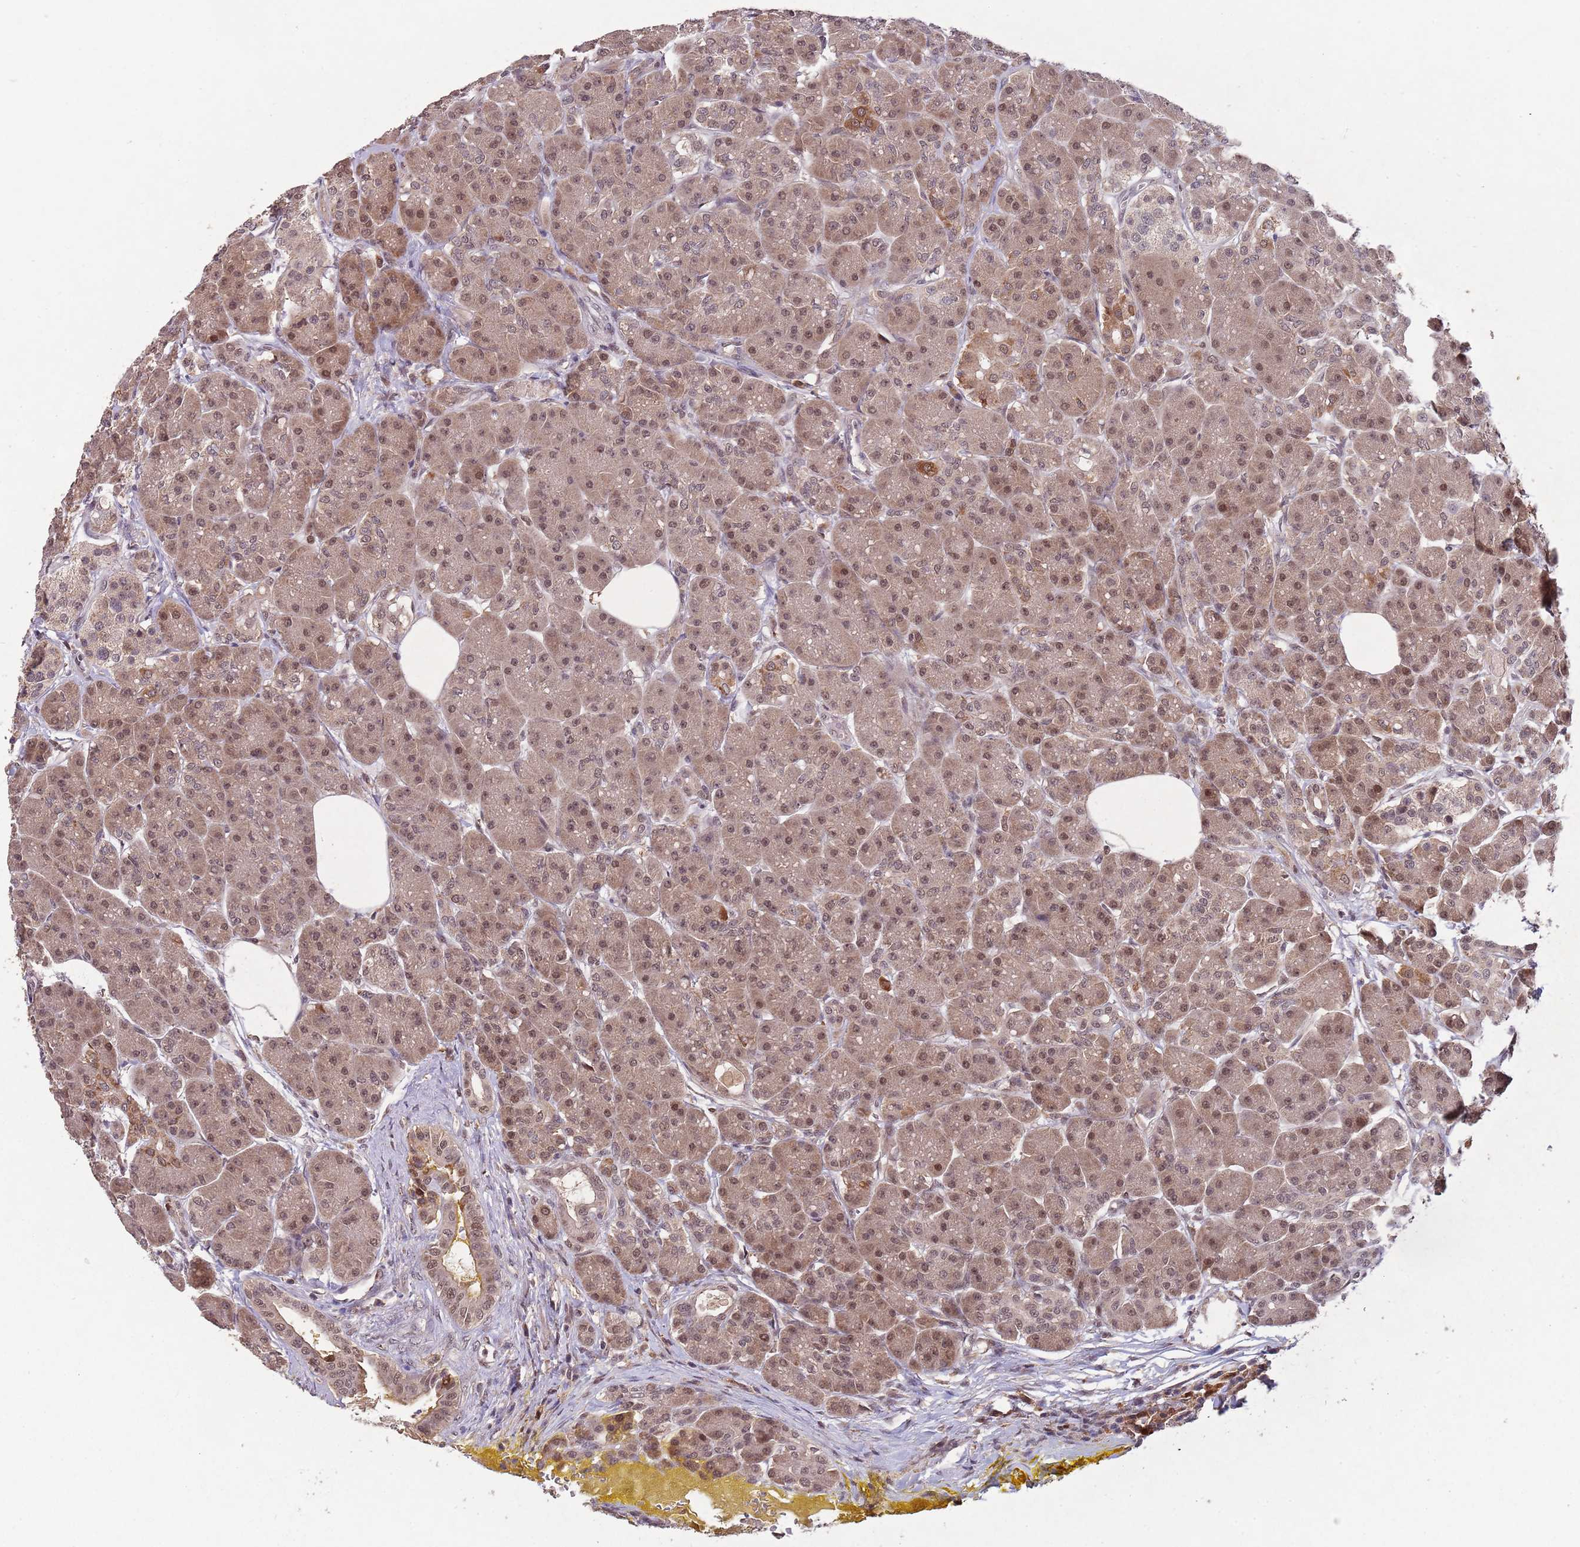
{"staining": {"intensity": "moderate", "quantity": ">75%", "location": "cytoplasmic/membranous,nuclear"}, "tissue": "pancreas", "cell_type": "Exocrine glandular cells", "image_type": "normal", "snomed": [{"axis": "morphology", "description": "Normal tissue, NOS"}, {"axis": "topography", "description": "Pancreas"}], "caption": "Immunohistochemistry micrograph of unremarkable pancreas stained for a protein (brown), which exhibits medium levels of moderate cytoplasmic/membranous,nuclear staining in approximately >75% of exocrine glandular cells.", "gene": "ZNF639", "patient": {"sex": "male", "age": 63}}